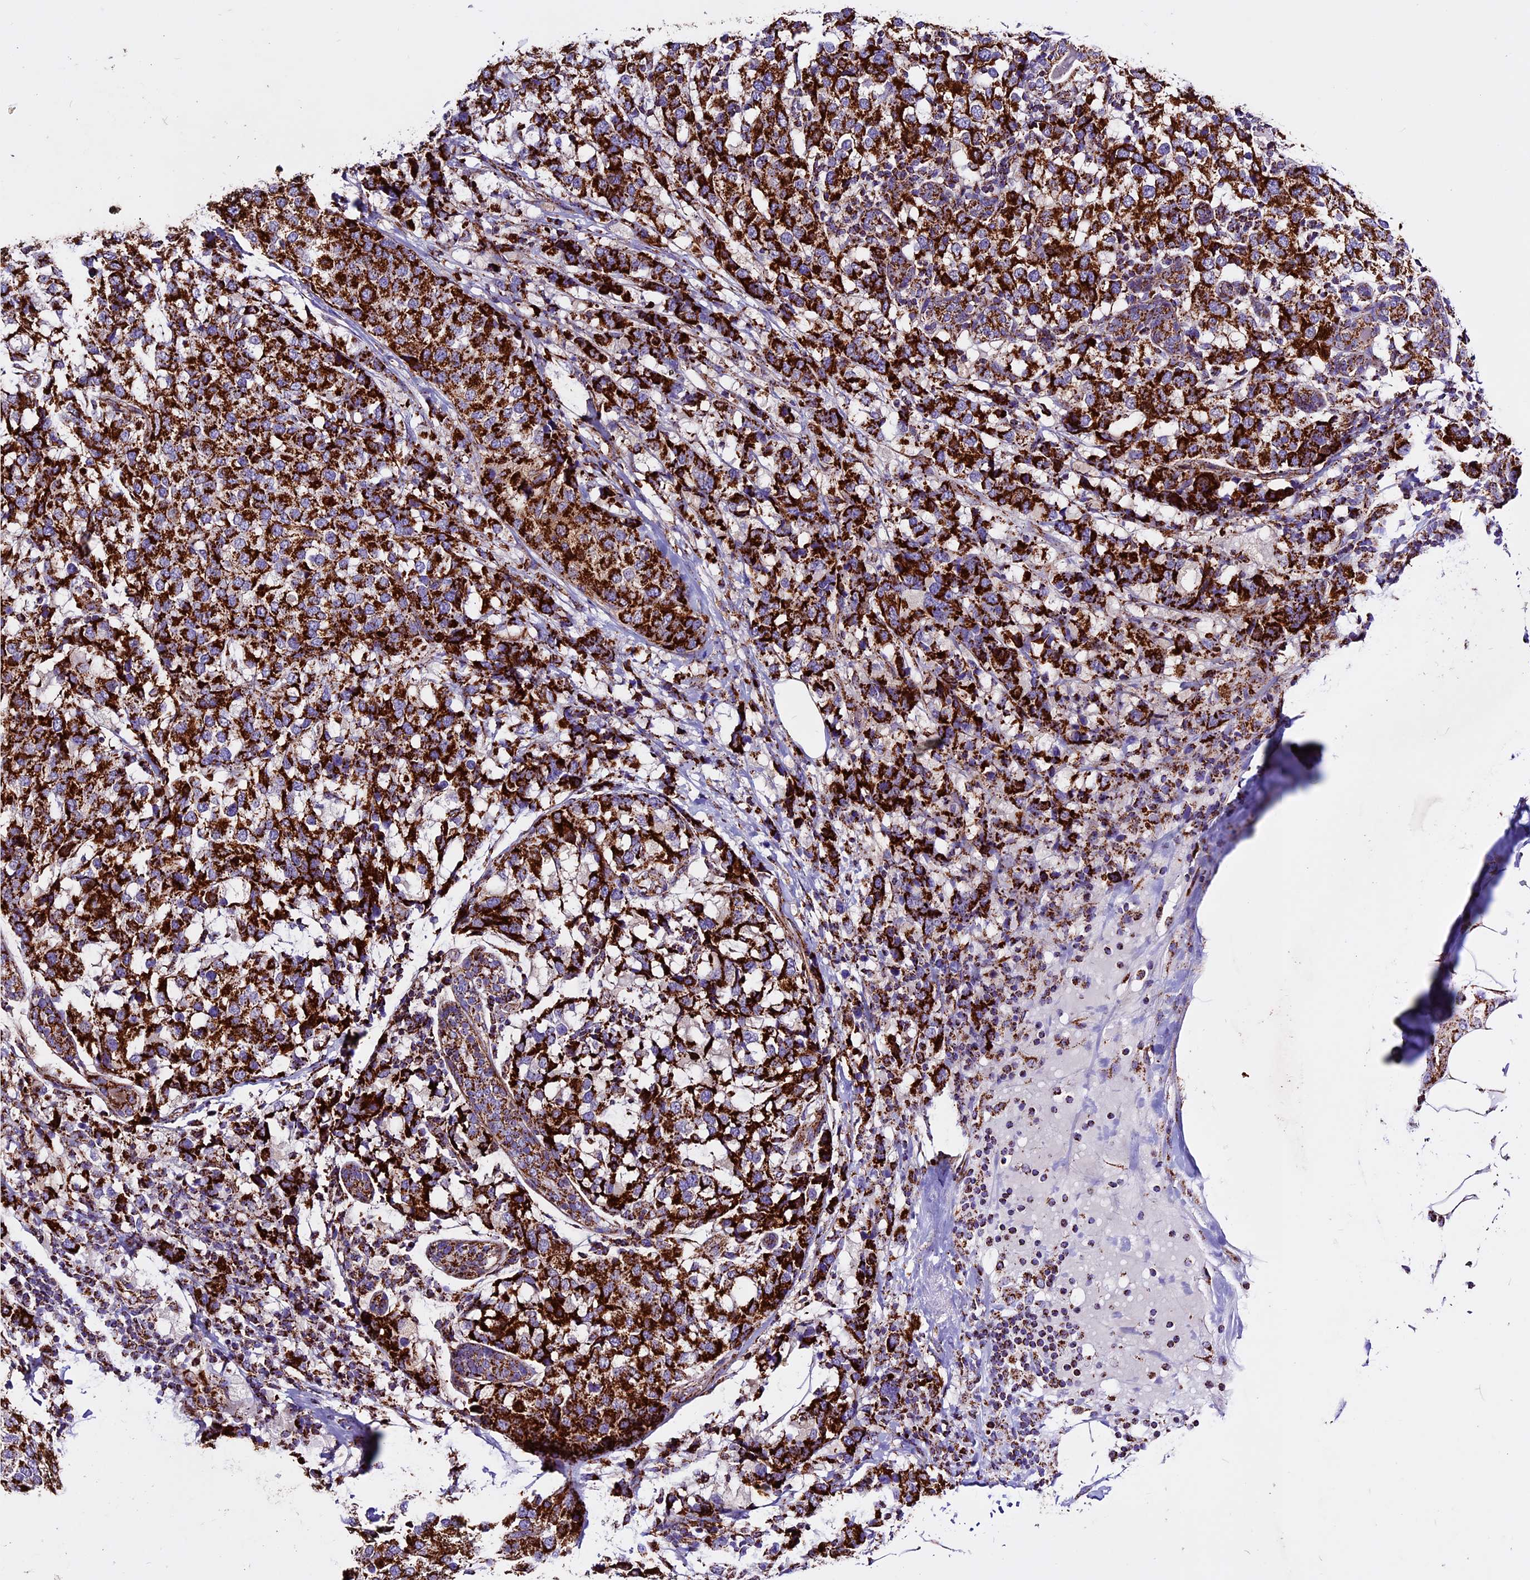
{"staining": {"intensity": "strong", "quantity": ">75%", "location": "cytoplasmic/membranous"}, "tissue": "breast cancer", "cell_type": "Tumor cells", "image_type": "cancer", "snomed": [{"axis": "morphology", "description": "Lobular carcinoma"}, {"axis": "topography", "description": "Breast"}], "caption": "Human breast cancer (lobular carcinoma) stained with a brown dye exhibits strong cytoplasmic/membranous positive positivity in approximately >75% of tumor cells.", "gene": "CX3CL1", "patient": {"sex": "female", "age": 59}}